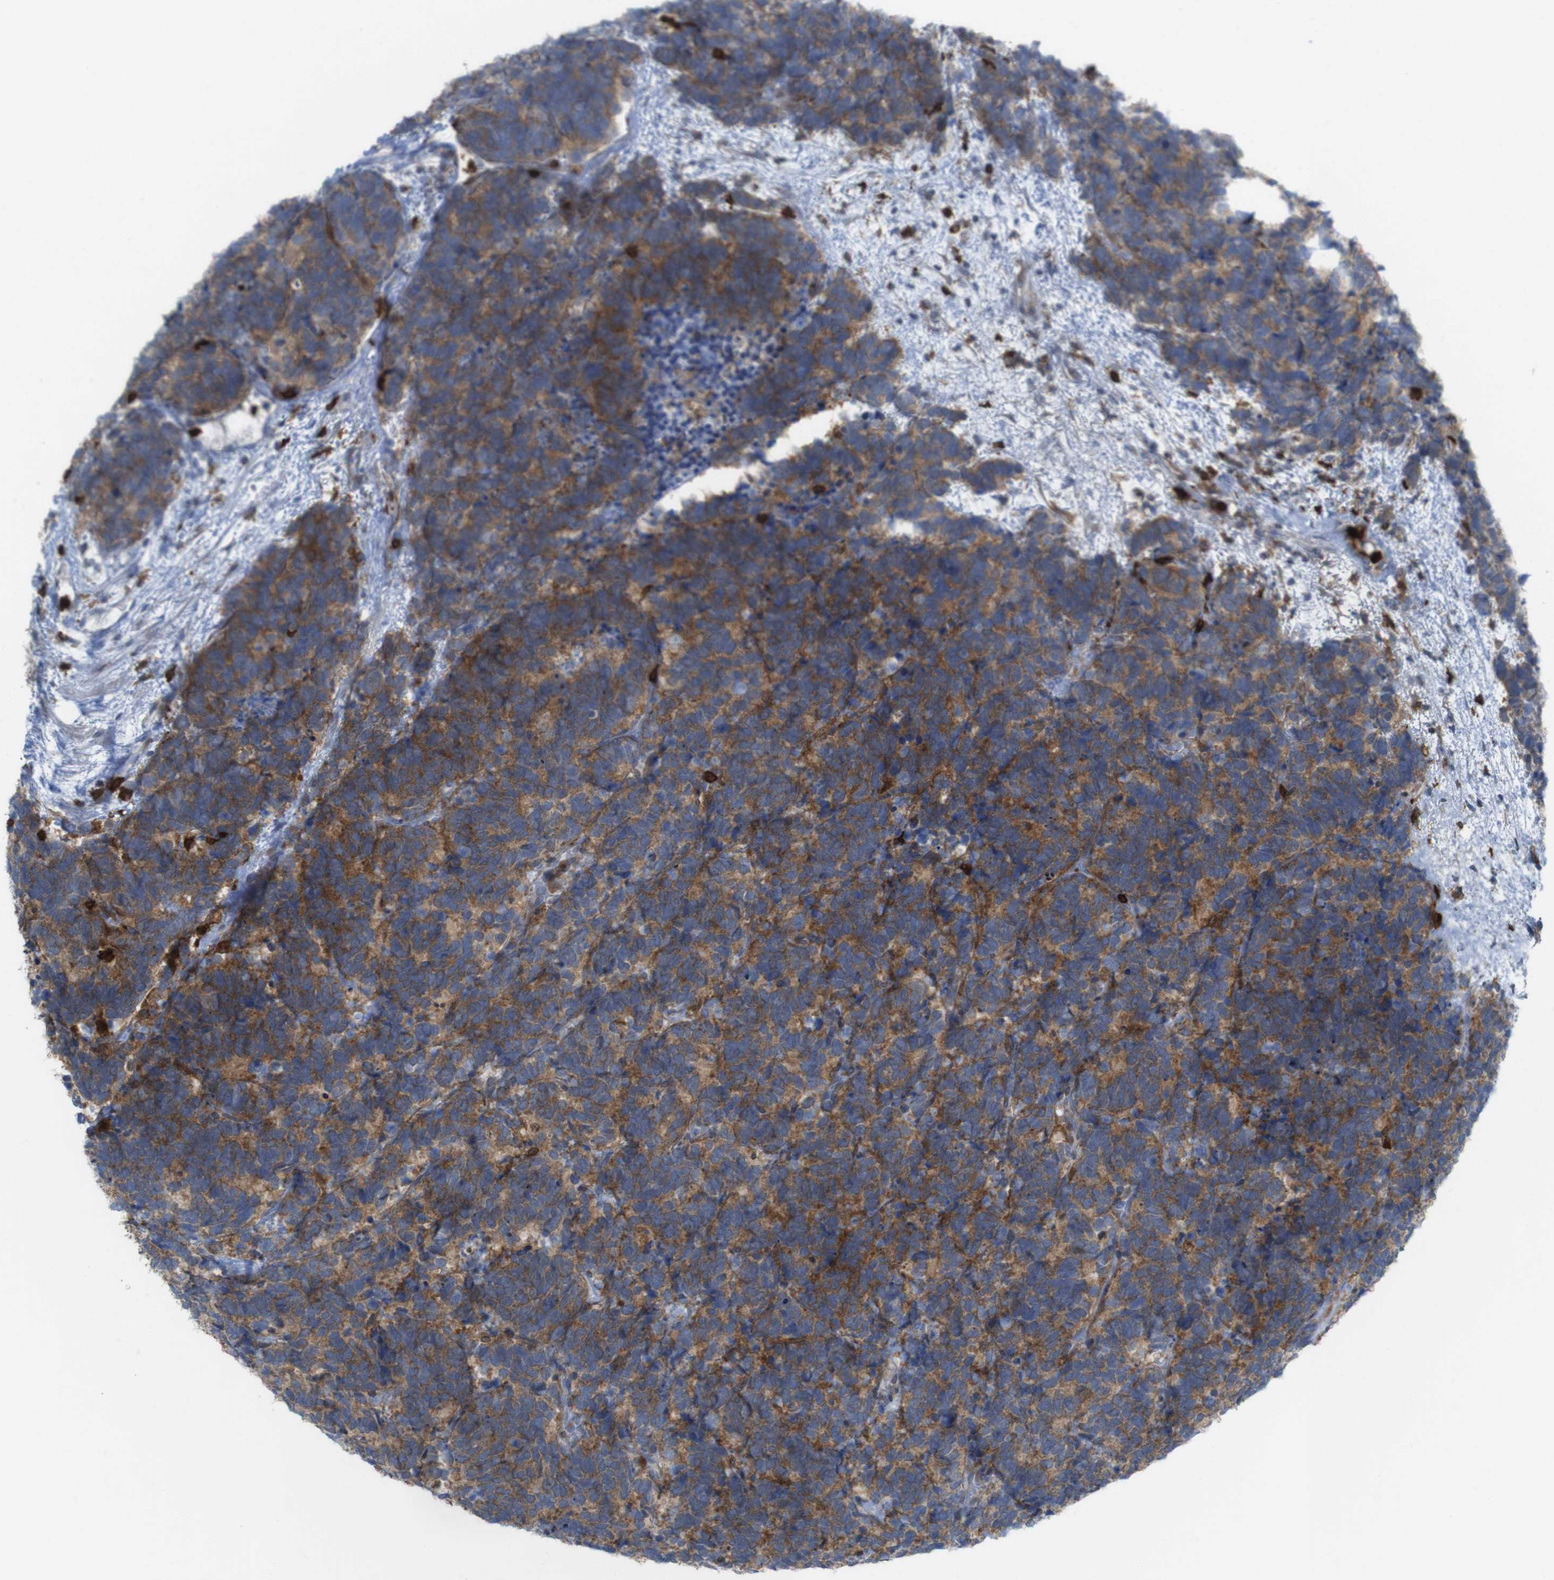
{"staining": {"intensity": "moderate", "quantity": ">75%", "location": "cytoplasmic/membranous"}, "tissue": "carcinoid", "cell_type": "Tumor cells", "image_type": "cancer", "snomed": [{"axis": "morphology", "description": "Carcinoma, NOS"}, {"axis": "morphology", "description": "Carcinoid, malignant, NOS"}, {"axis": "topography", "description": "Urinary bladder"}], "caption": "This photomicrograph demonstrates immunohistochemistry staining of carcinoid, with medium moderate cytoplasmic/membranous staining in approximately >75% of tumor cells.", "gene": "PRKCD", "patient": {"sex": "male", "age": 57}}